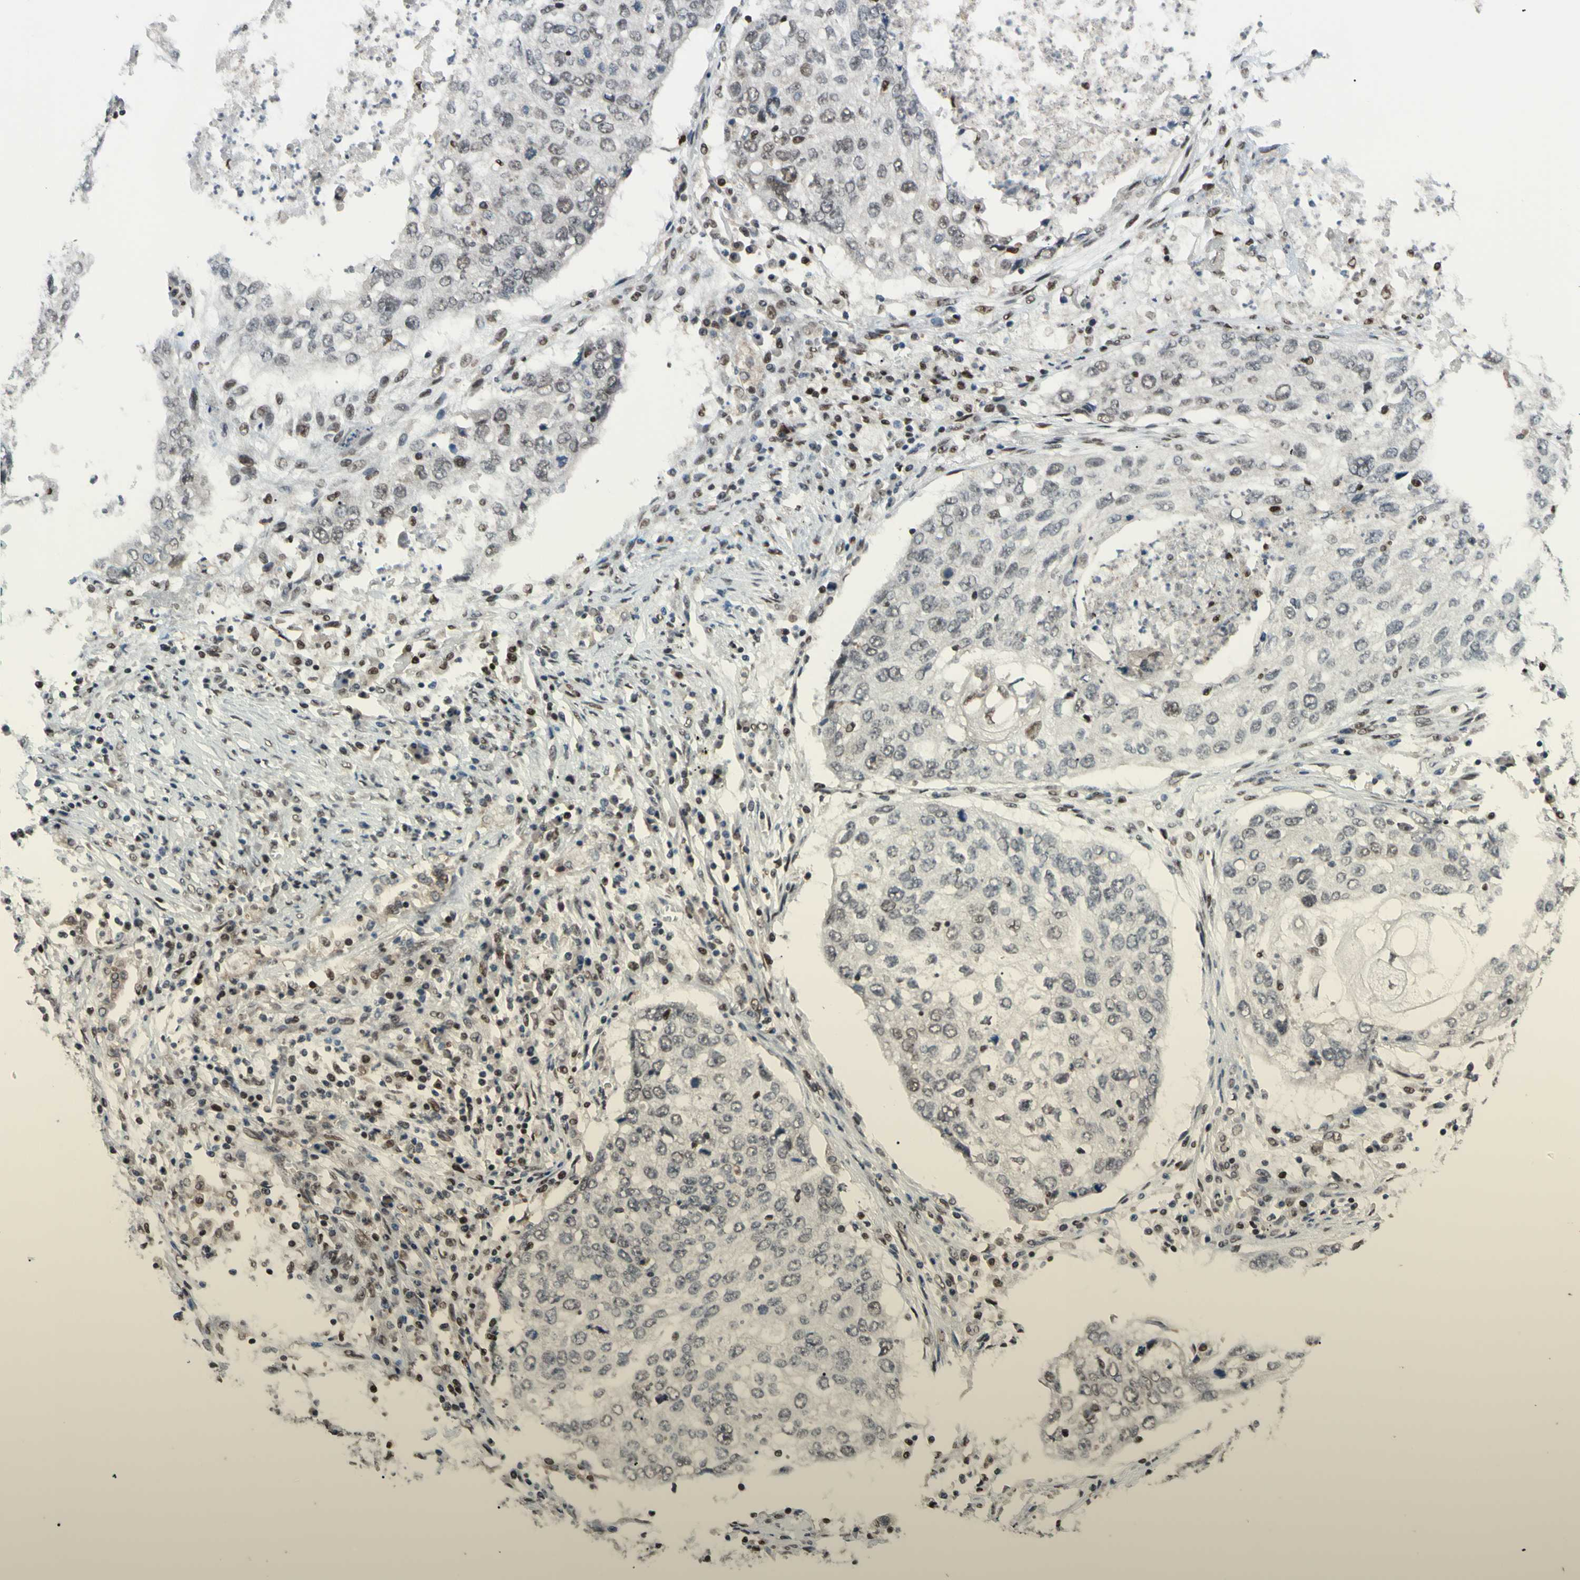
{"staining": {"intensity": "negative", "quantity": "none", "location": "none"}, "tissue": "lung cancer", "cell_type": "Tumor cells", "image_type": "cancer", "snomed": [{"axis": "morphology", "description": "Squamous cell carcinoma, NOS"}, {"axis": "topography", "description": "Lung"}], "caption": "There is no significant staining in tumor cells of squamous cell carcinoma (lung).", "gene": "FKBP5", "patient": {"sex": "female", "age": 63}}